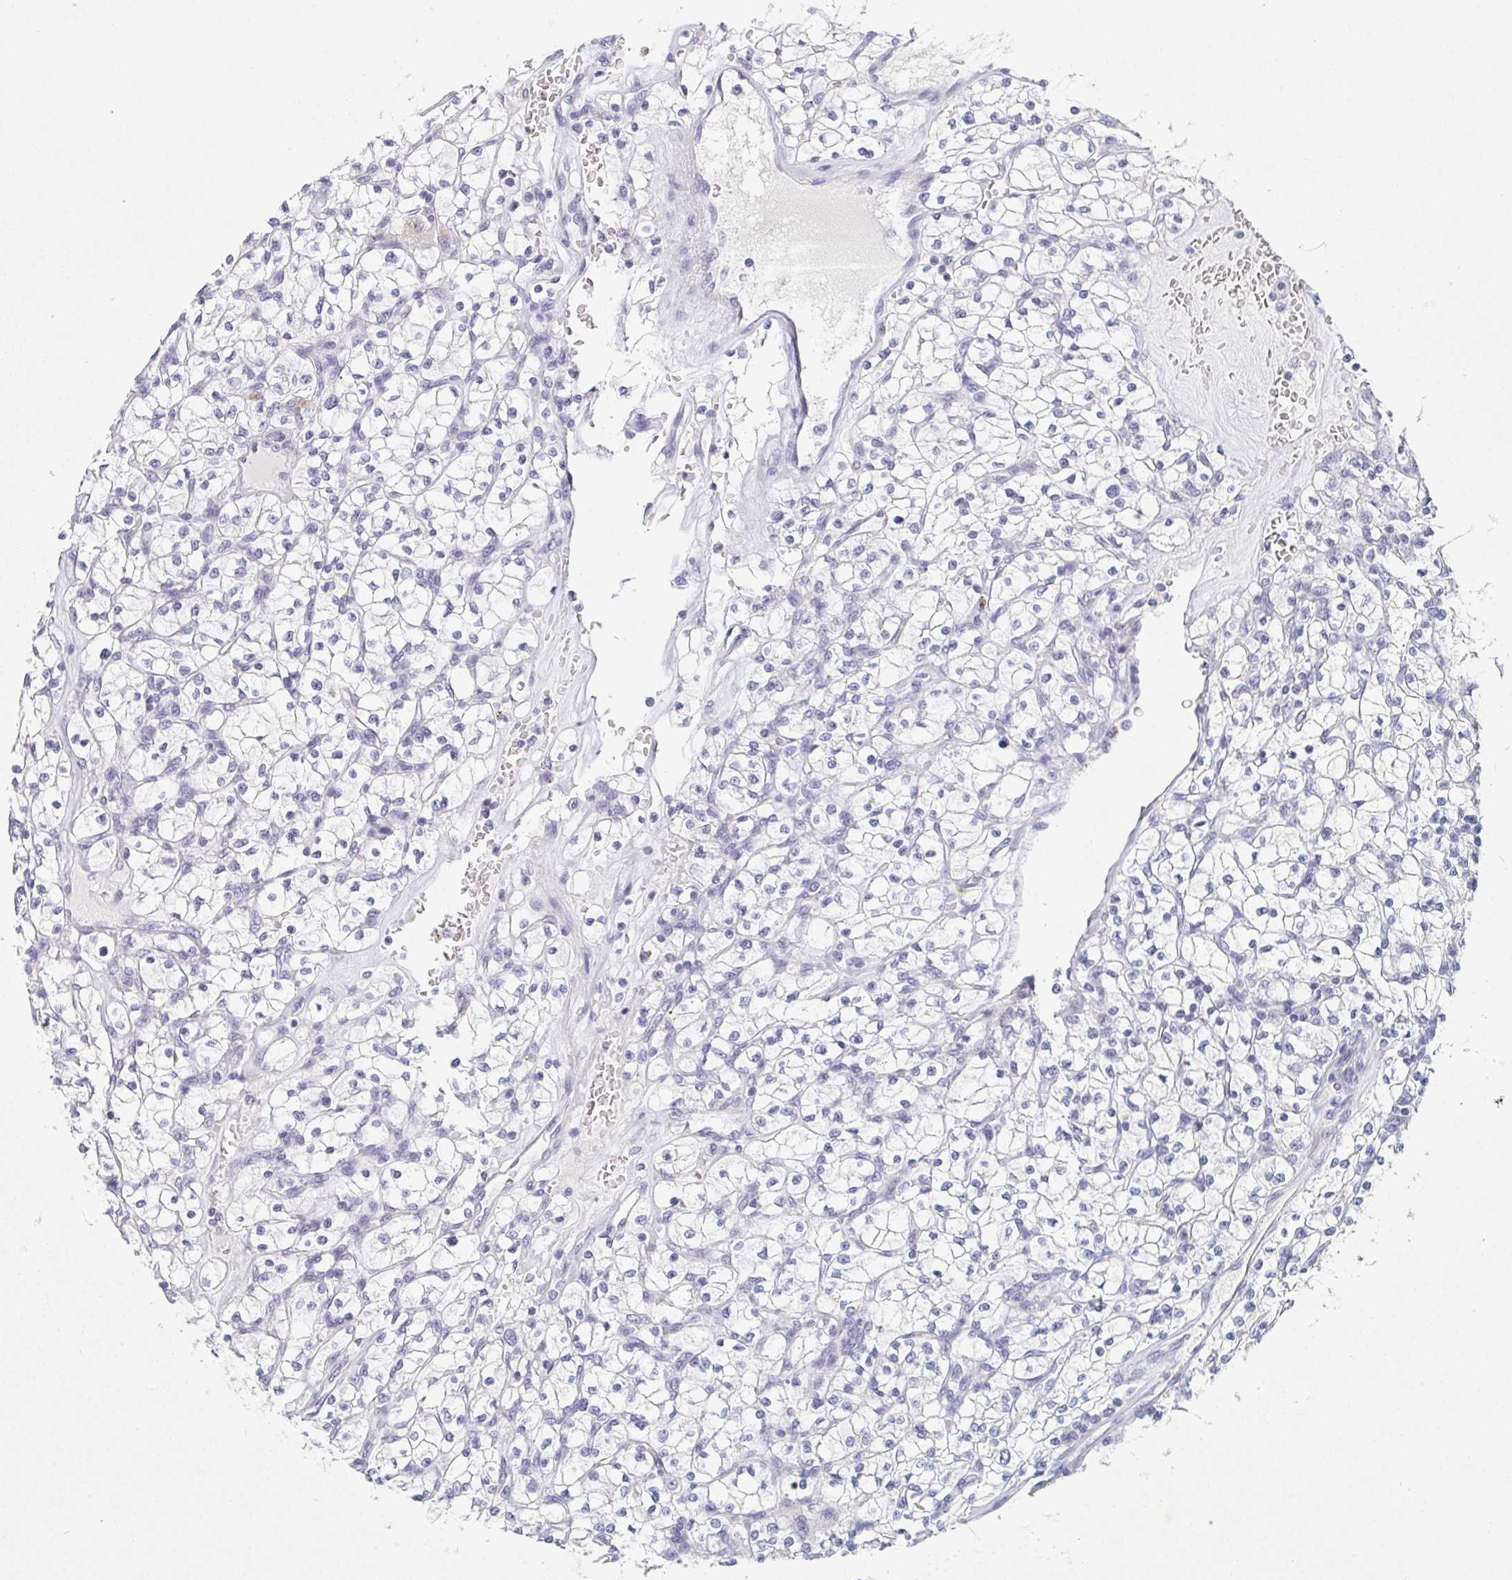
{"staining": {"intensity": "negative", "quantity": "none", "location": "none"}, "tissue": "renal cancer", "cell_type": "Tumor cells", "image_type": "cancer", "snomed": [{"axis": "morphology", "description": "Adenocarcinoma, NOS"}, {"axis": "topography", "description": "Kidney"}], "caption": "DAB (3,3'-diaminobenzidine) immunohistochemical staining of human renal cancer (adenocarcinoma) shows no significant expression in tumor cells. Nuclei are stained in blue.", "gene": "REG4", "patient": {"sex": "female", "age": 64}}